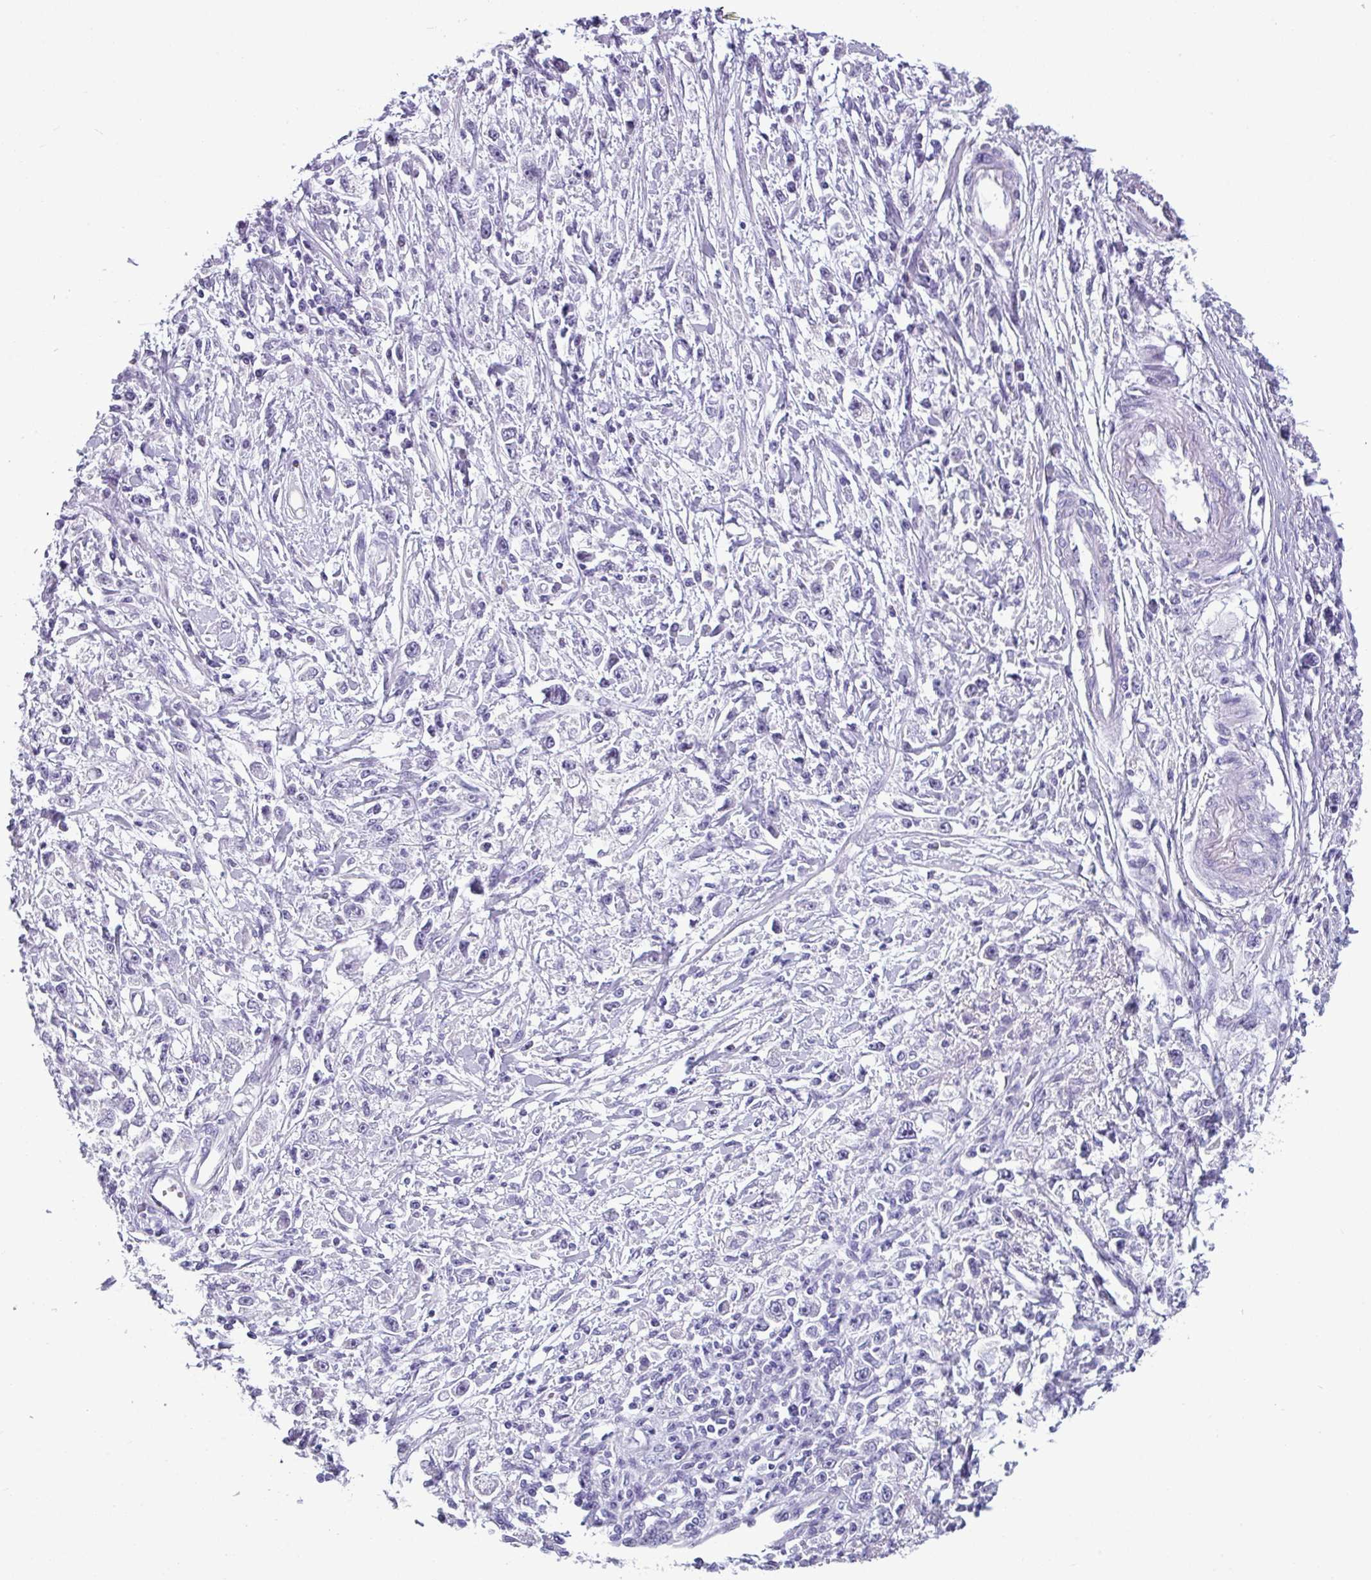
{"staining": {"intensity": "weak", "quantity": "<25%", "location": "nuclear"}, "tissue": "stomach cancer", "cell_type": "Tumor cells", "image_type": "cancer", "snomed": [{"axis": "morphology", "description": "Adenocarcinoma, NOS"}, {"axis": "topography", "description": "Stomach"}], "caption": "Tumor cells show no significant protein expression in stomach cancer (adenocarcinoma).", "gene": "SRGAP1", "patient": {"sex": "female", "age": 59}}